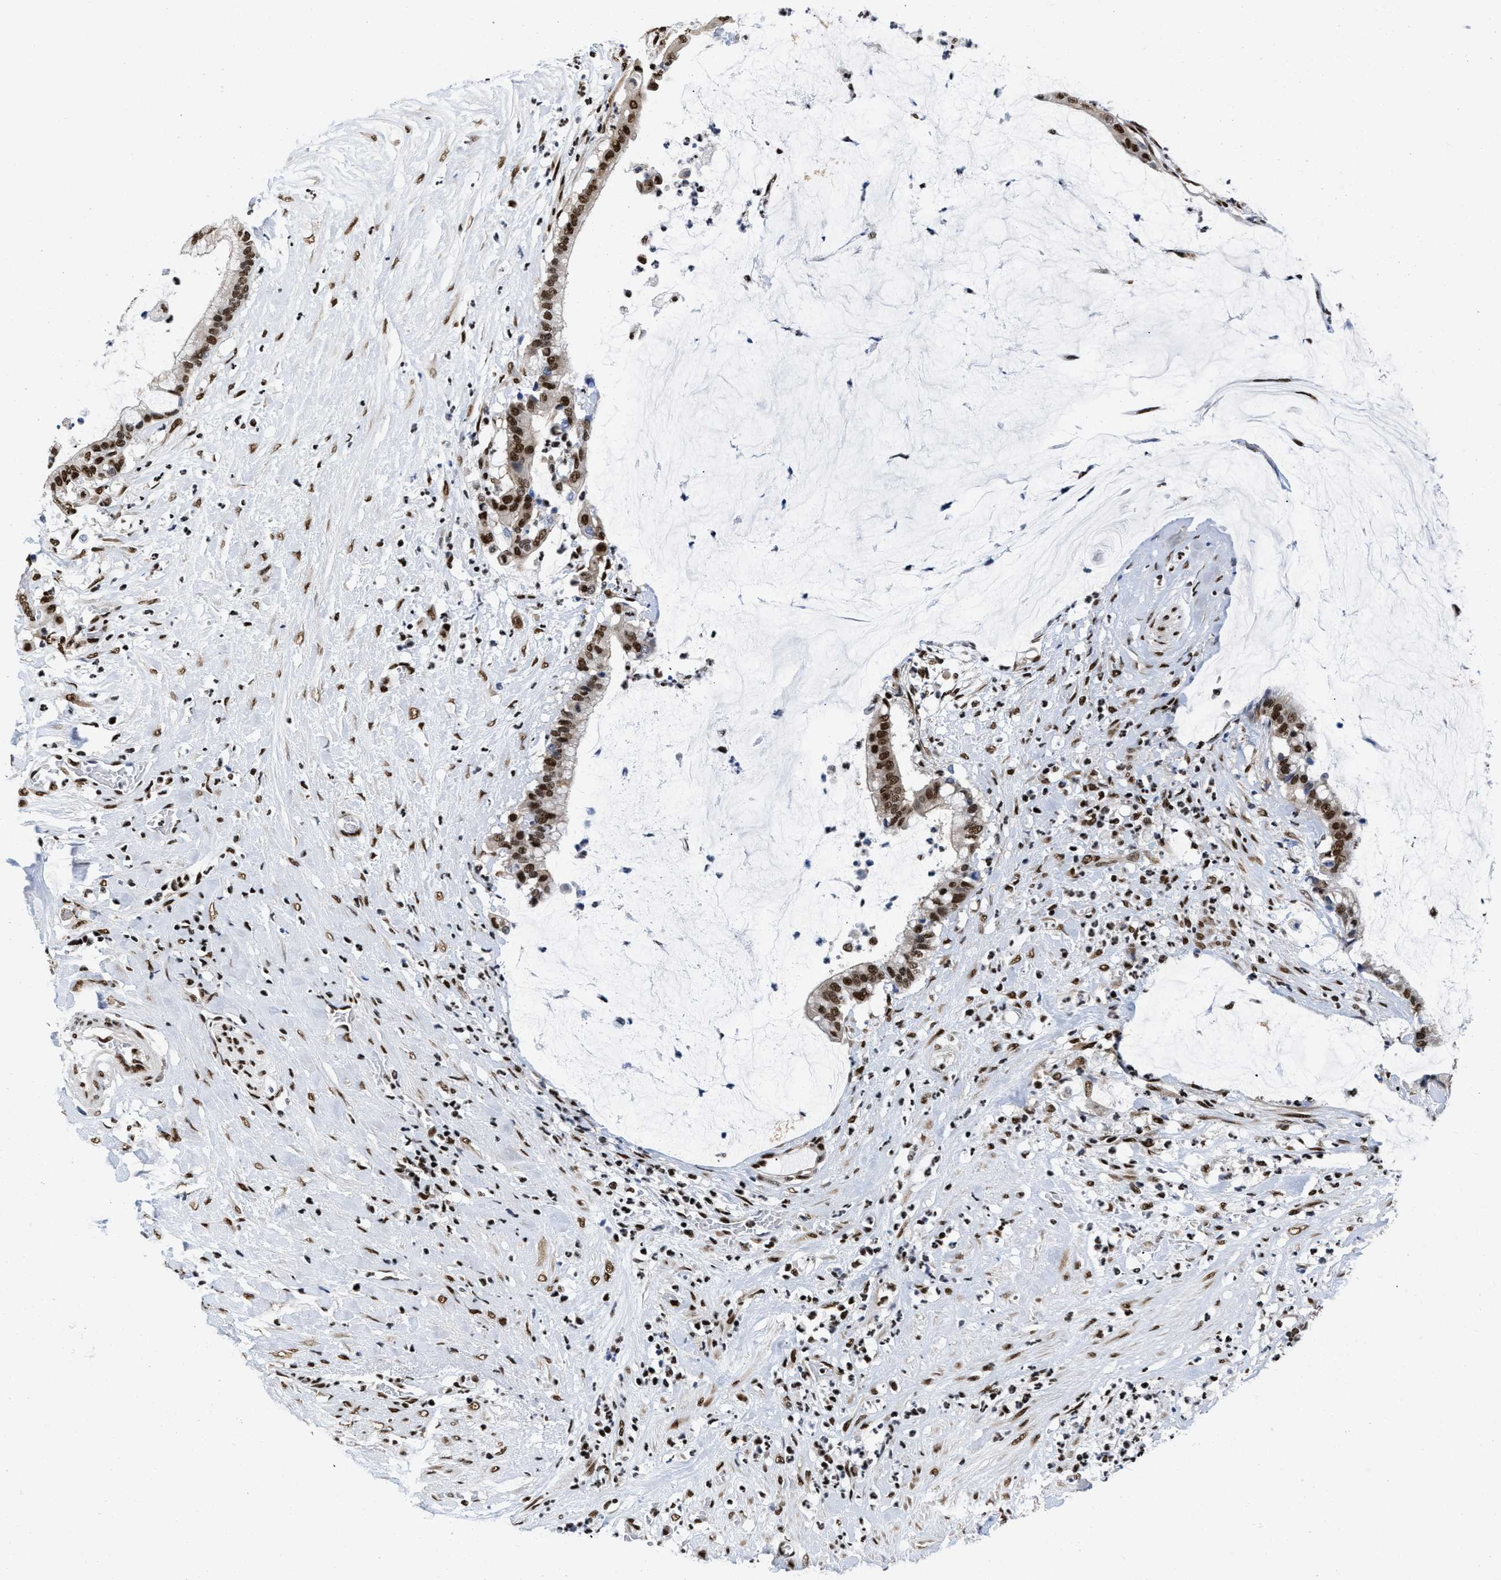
{"staining": {"intensity": "strong", "quantity": ">75%", "location": "nuclear"}, "tissue": "pancreatic cancer", "cell_type": "Tumor cells", "image_type": "cancer", "snomed": [{"axis": "morphology", "description": "Adenocarcinoma, NOS"}, {"axis": "topography", "description": "Pancreas"}], "caption": "Brown immunohistochemical staining in human adenocarcinoma (pancreatic) demonstrates strong nuclear staining in about >75% of tumor cells.", "gene": "CREB1", "patient": {"sex": "male", "age": 41}}